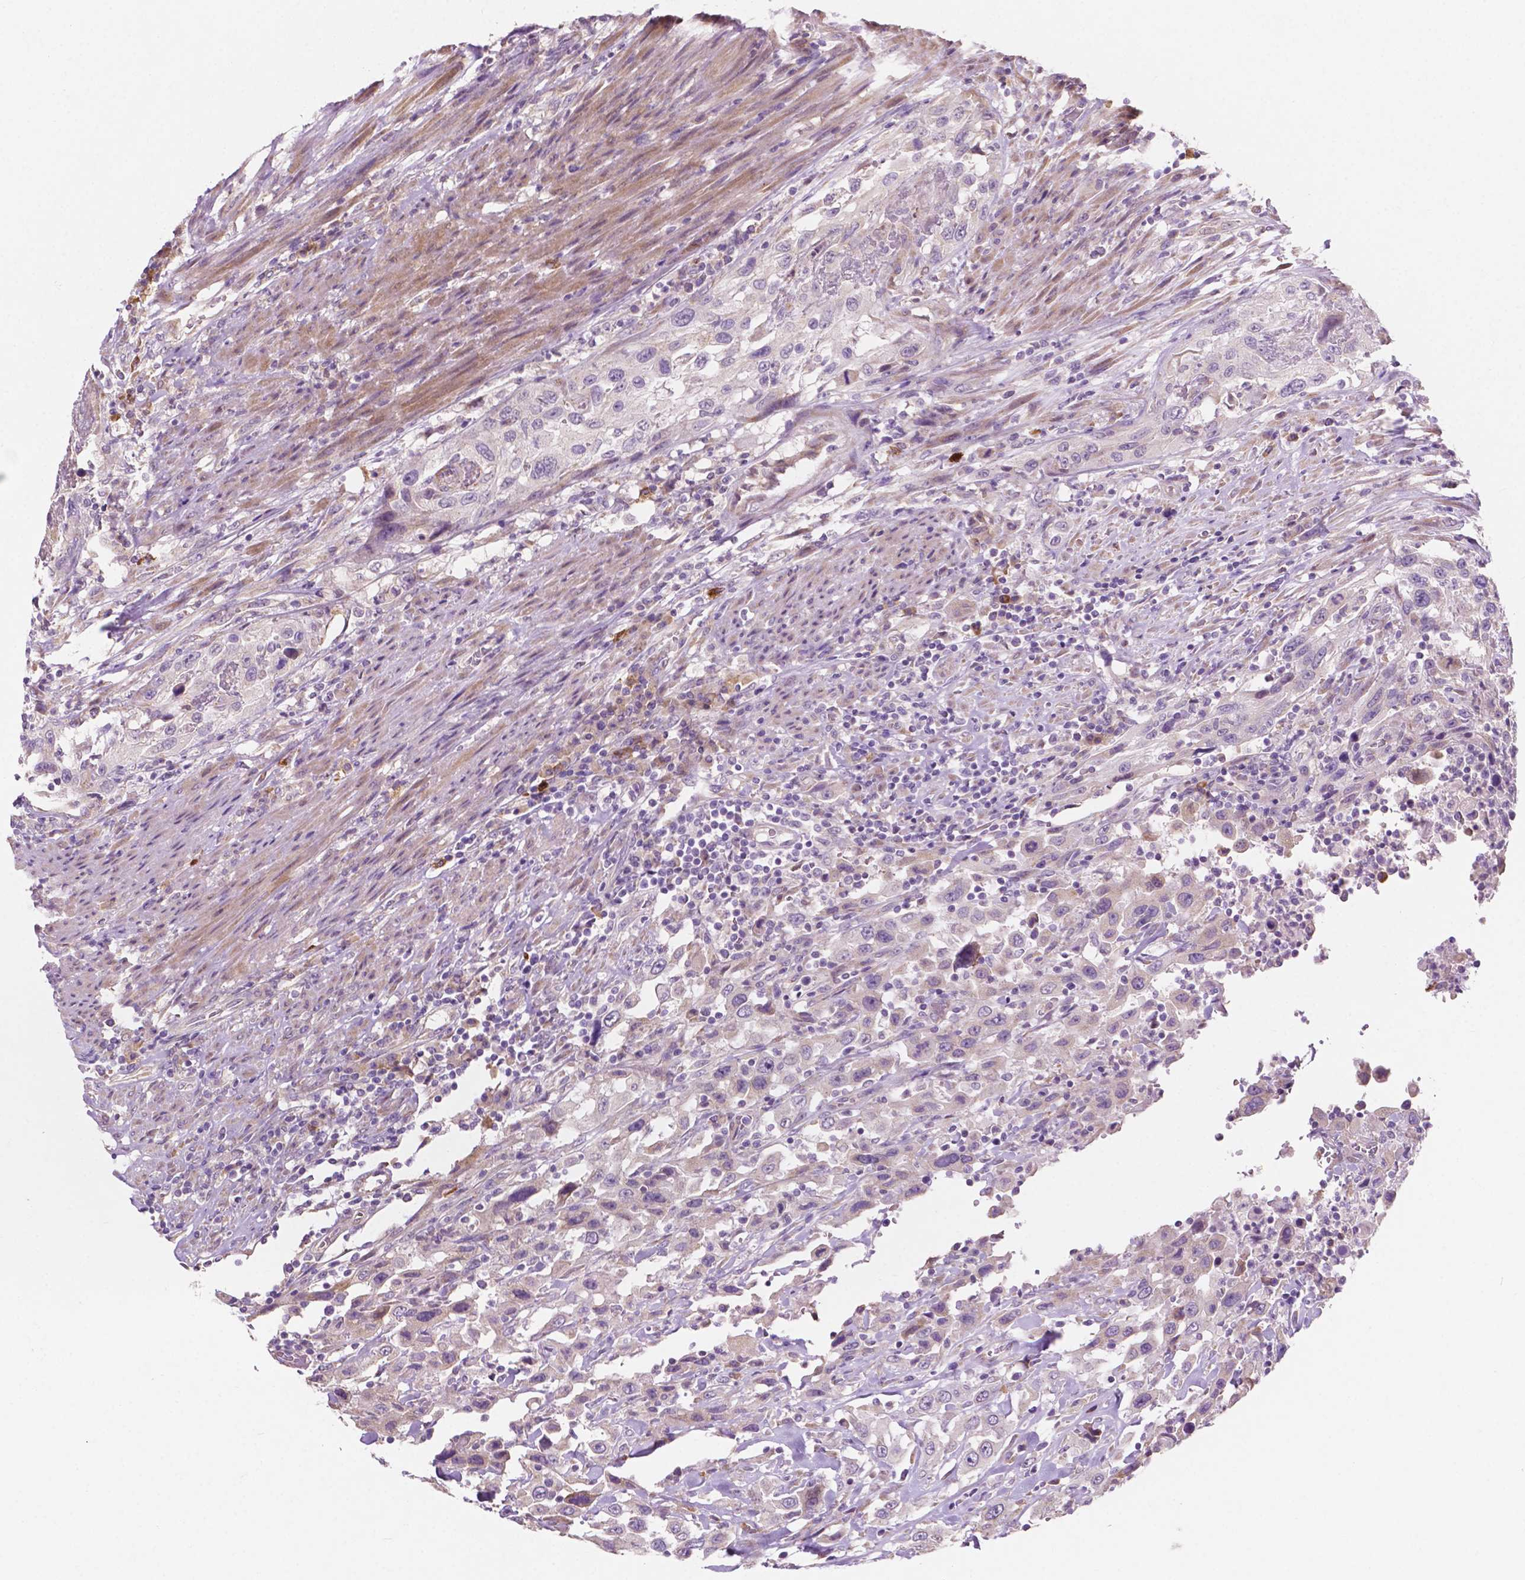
{"staining": {"intensity": "weak", "quantity": "25%-75%", "location": "cytoplasmic/membranous"}, "tissue": "urothelial cancer", "cell_type": "Tumor cells", "image_type": "cancer", "snomed": [{"axis": "morphology", "description": "Urothelial carcinoma, High grade"}, {"axis": "topography", "description": "Urinary bladder"}], "caption": "High-power microscopy captured an immunohistochemistry (IHC) micrograph of high-grade urothelial carcinoma, revealing weak cytoplasmic/membranous staining in about 25%-75% of tumor cells. Using DAB (3,3'-diaminobenzidine) (brown) and hematoxylin (blue) stains, captured at high magnification using brightfield microscopy.", "gene": "LRP1B", "patient": {"sex": "male", "age": 61}}